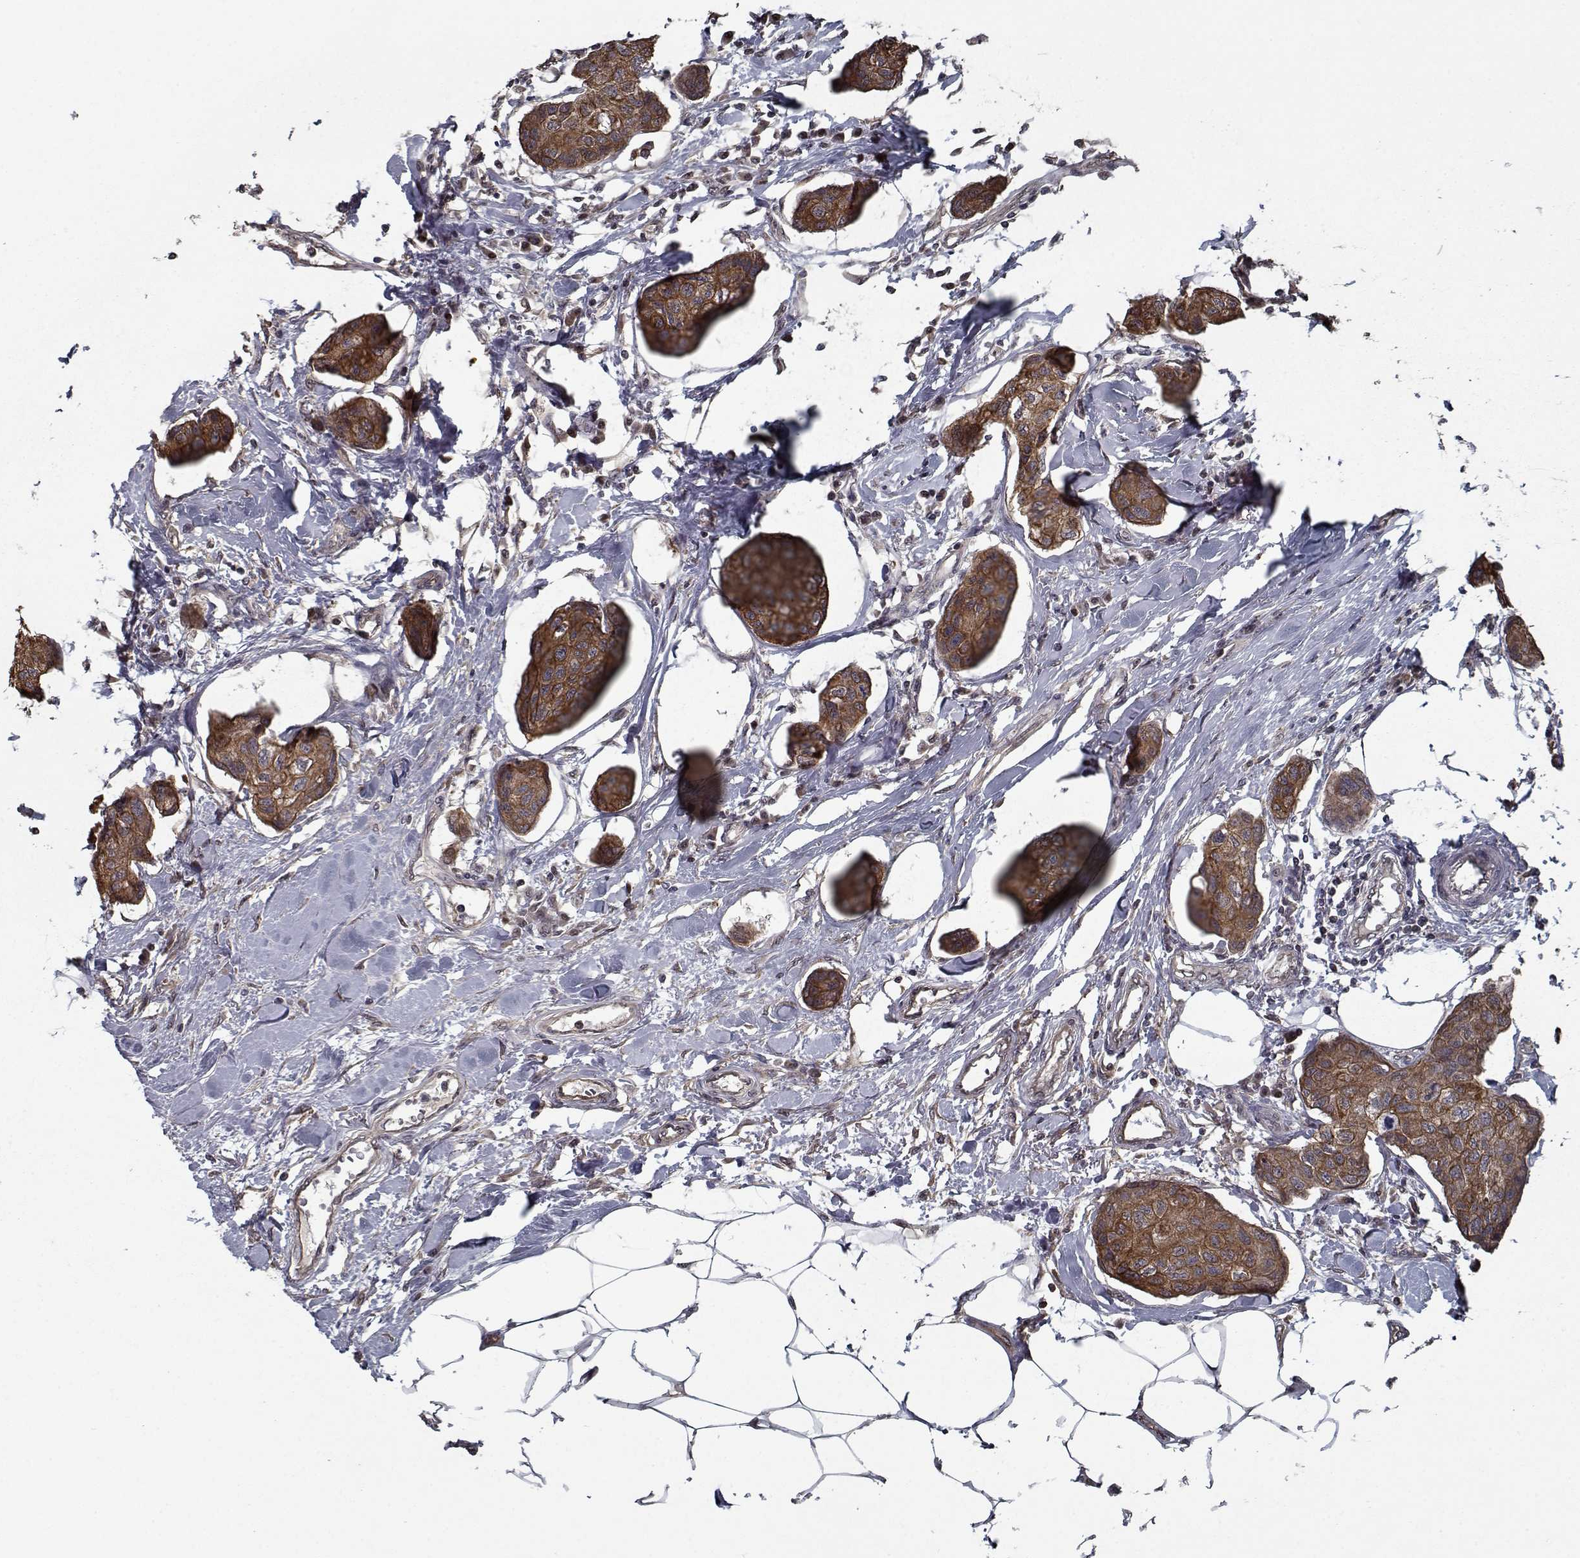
{"staining": {"intensity": "strong", "quantity": ">75%", "location": "cytoplasmic/membranous"}, "tissue": "breast cancer", "cell_type": "Tumor cells", "image_type": "cancer", "snomed": [{"axis": "morphology", "description": "Duct carcinoma"}, {"axis": "topography", "description": "Breast"}], "caption": "Human invasive ductal carcinoma (breast) stained with a brown dye displays strong cytoplasmic/membranous positive staining in approximately >75% of tumor cells.", "gene": "NLK", "patient": {"sex": "female", "age": 80}}